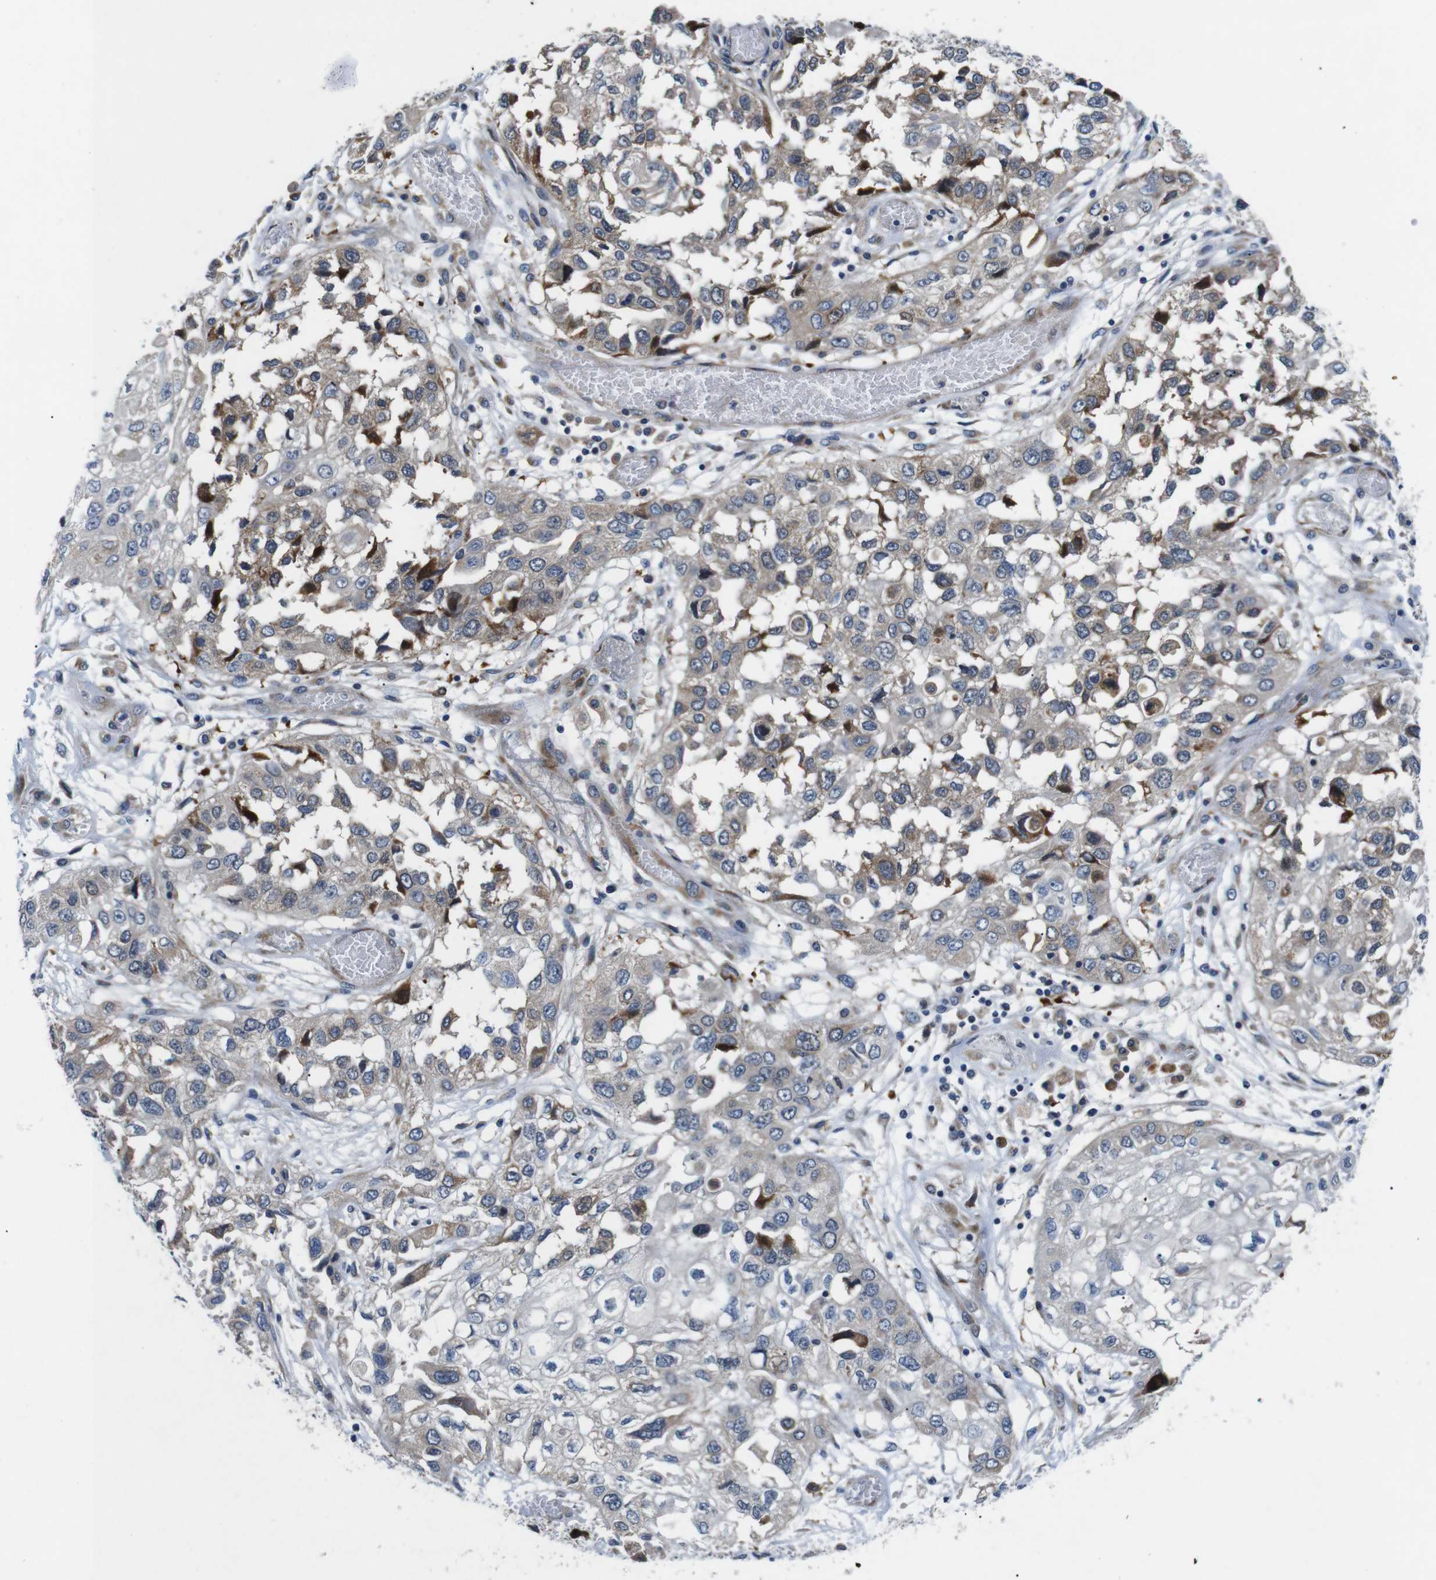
{"staining": {"intensity": "moderate", "quantity": ">75%", "location": "cytoplasmic/membranous"}, "tissue": "lung cancer", "cell_type": "Tumor cells", "image_type": "cancer", "snomed": [{"axis": "morphology", "description": "Squamous cell carcinoma, NOS"}, {"axis": "topography", "description": "Lung"}], "caption": "IHC histopathology image of lung cancer stained for a protein (brown), which shows medium levels of moderate cytoplasmic/membranous positivity in about >75% of tumor cells.", "gene": "JAK1", "patient": {"sex": "male", "age": 71}}